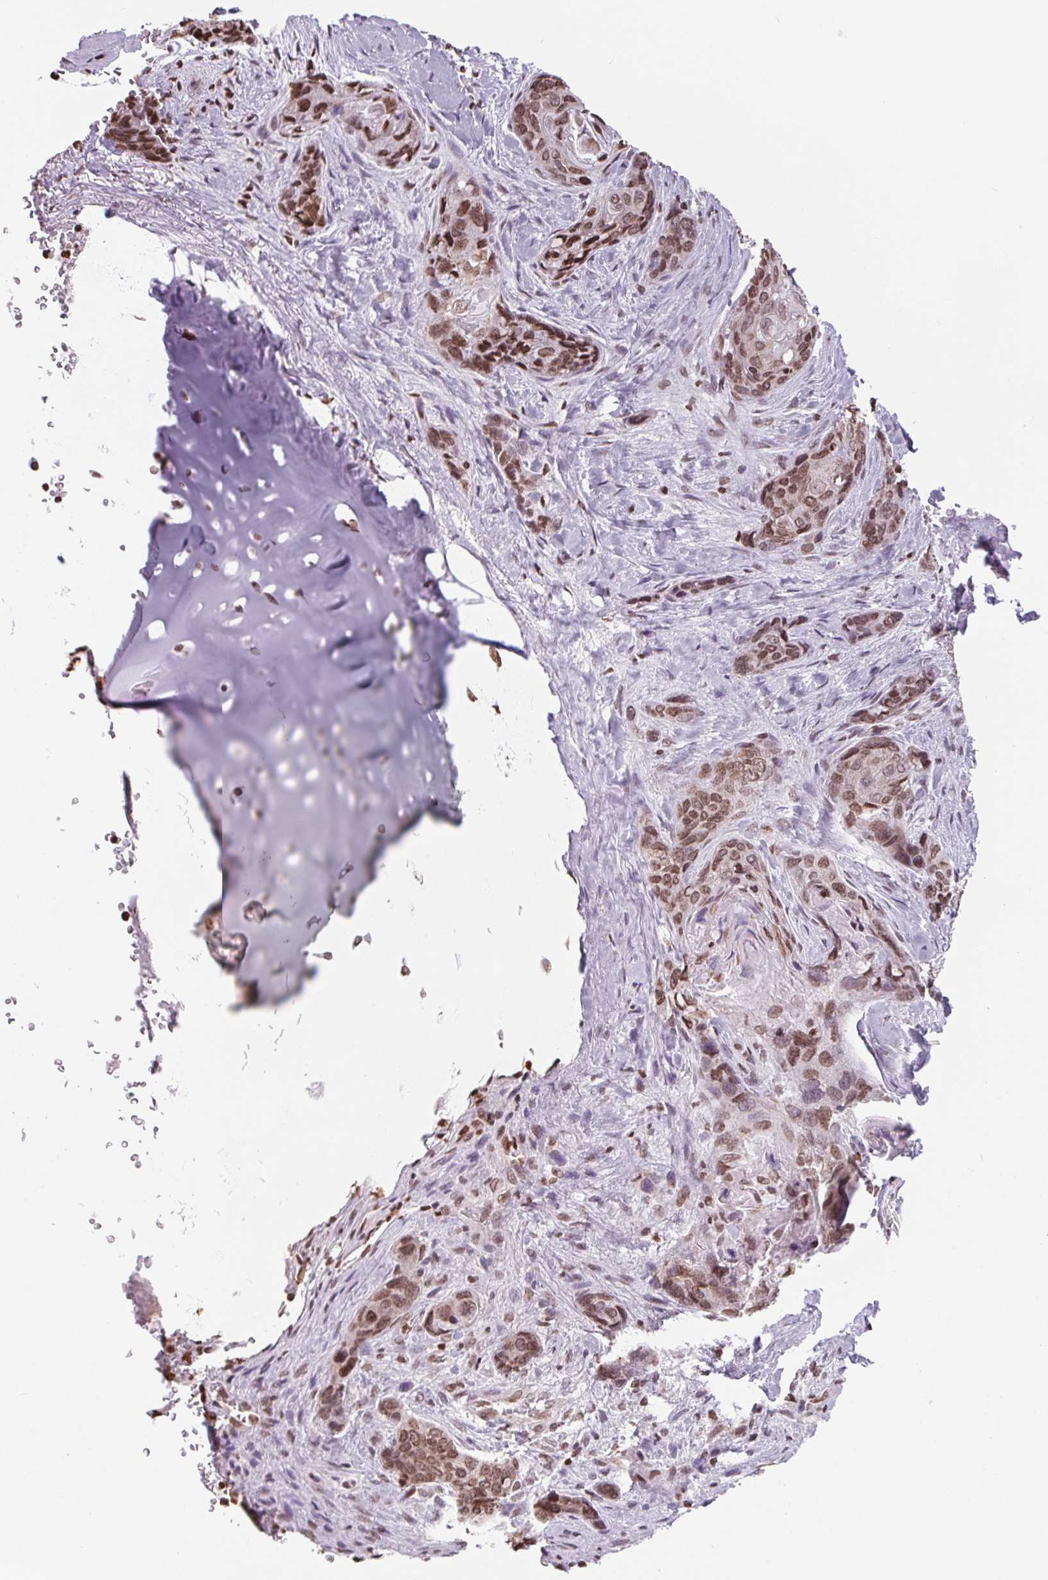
{"staining": {"intensity": "moderate", "quantity": ">75%", "location": "nuclear"}, "tissue": "lung cancer", "cell_type": "Tumor cells", "image_type": "cancer", "snomed": [{"axis": "morphology", "description": "Squamous cell carcinoma, NOS"}, {"axis": "morphology", "description": "Squamous cell carcinoma, metastatic, NOS"}, {"axis": "topography", "description": "Lymph node"}, {"axis": "topography", "description": "Lung"}], "caption": "Metastatic squamous cell carcinoma (lung) was stained to show a protein in brown. There is medium levels of moderate nuclear positivity in about >75% of tumor cells.", "gene": "SMIM12", "patient": {"sex": "male", "age": 41}}